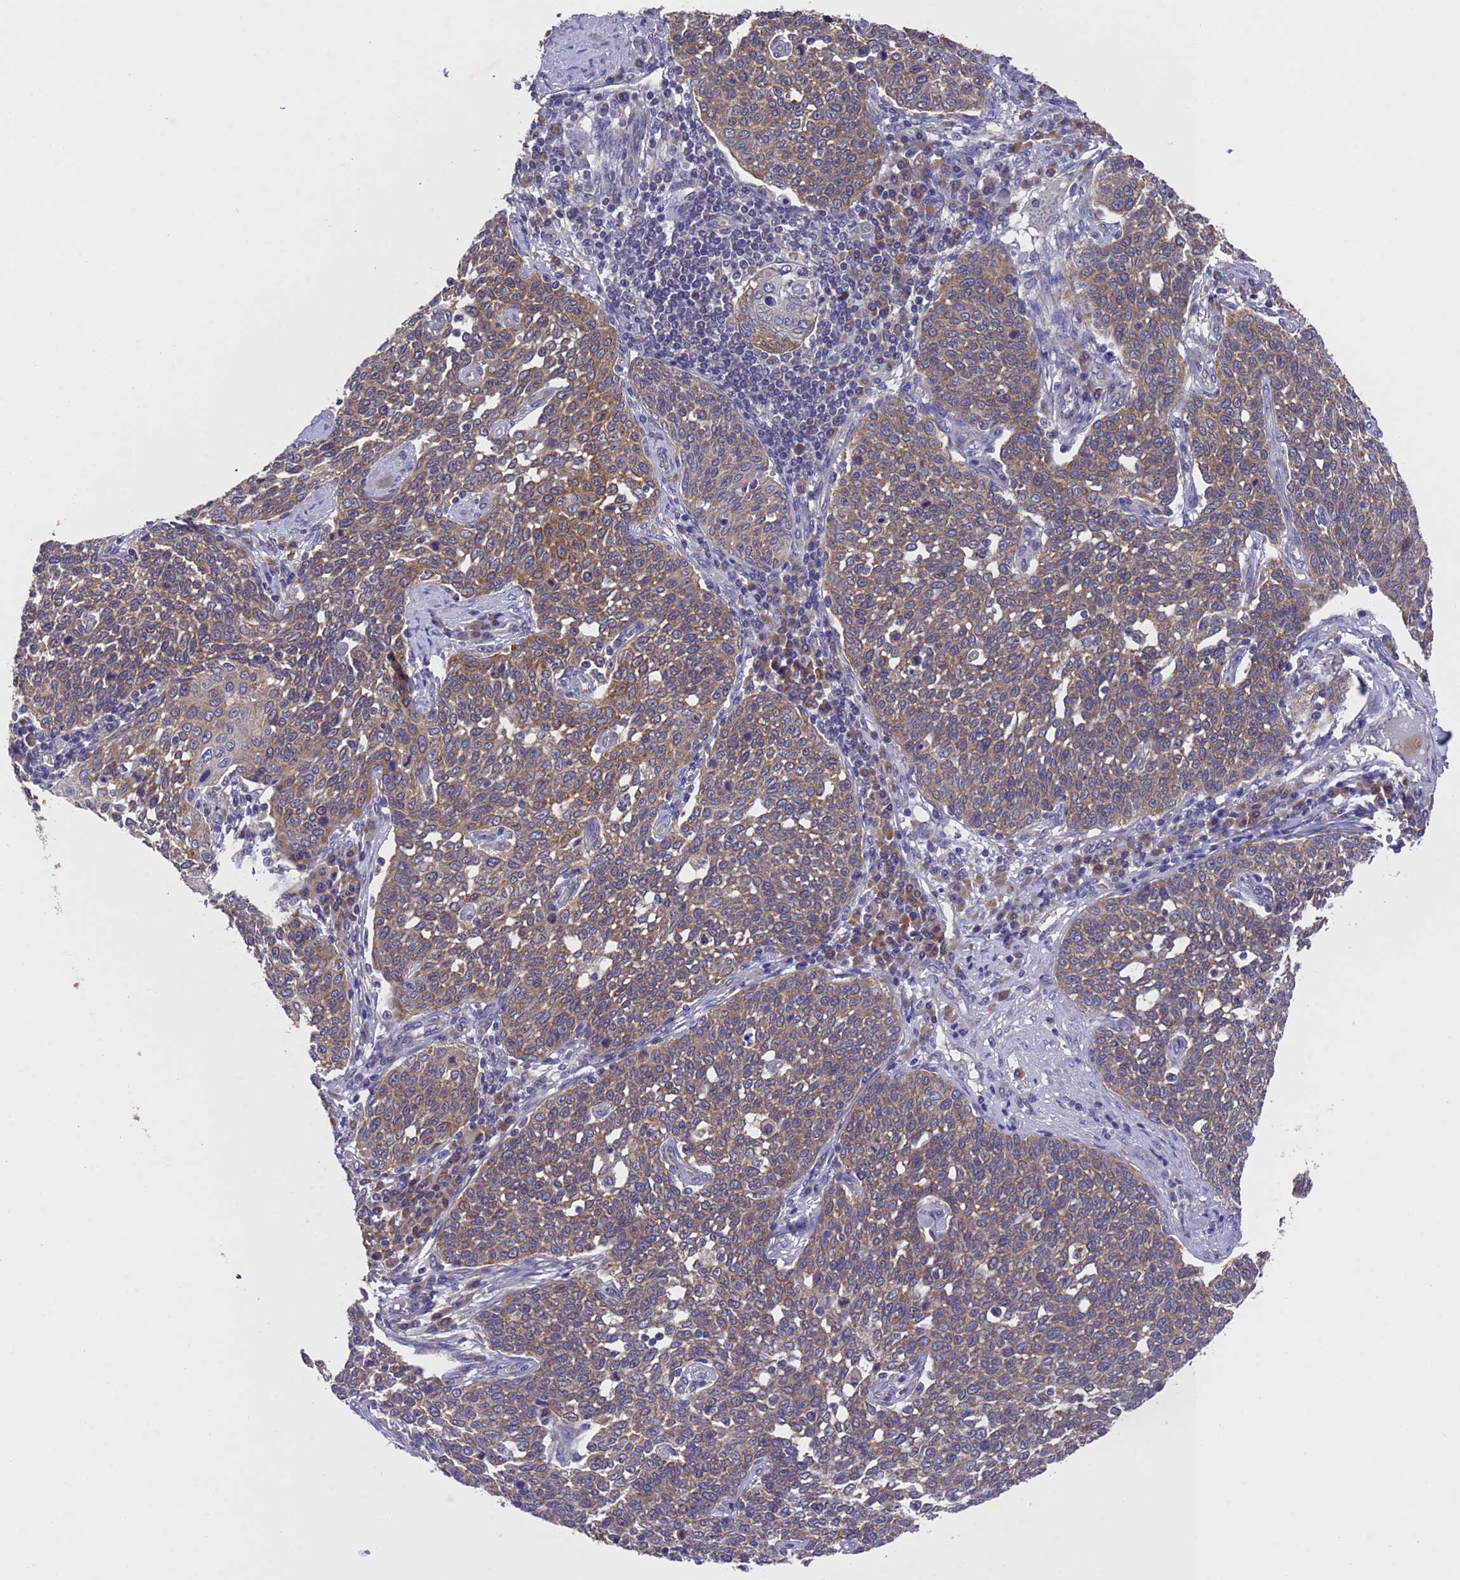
{"staining": {"intensity": "moderate", "quantity": ">75%", "location": "cytoplasmic/membranous"}, "tissue": "cervical cancer", "cell_type": "Tumor cells", "image_type": "cancer", "snomed": [{"axis": "morphology", "description": "Squamous cell carcinoma, NOS"}, {"axis": "topography", "description": "Cervix"}], "caption": "This photomicrograph reveals squamous cell carcinoma (cervical) stained with IHC to label a protein in brown. The cytoplasmic/membranous of tumor cells show moderate positivity for the protein. Nuclei are counter-stained blue.", "gene": "DCAF12L2", "patient": {"sex": "female", "age": 34}}